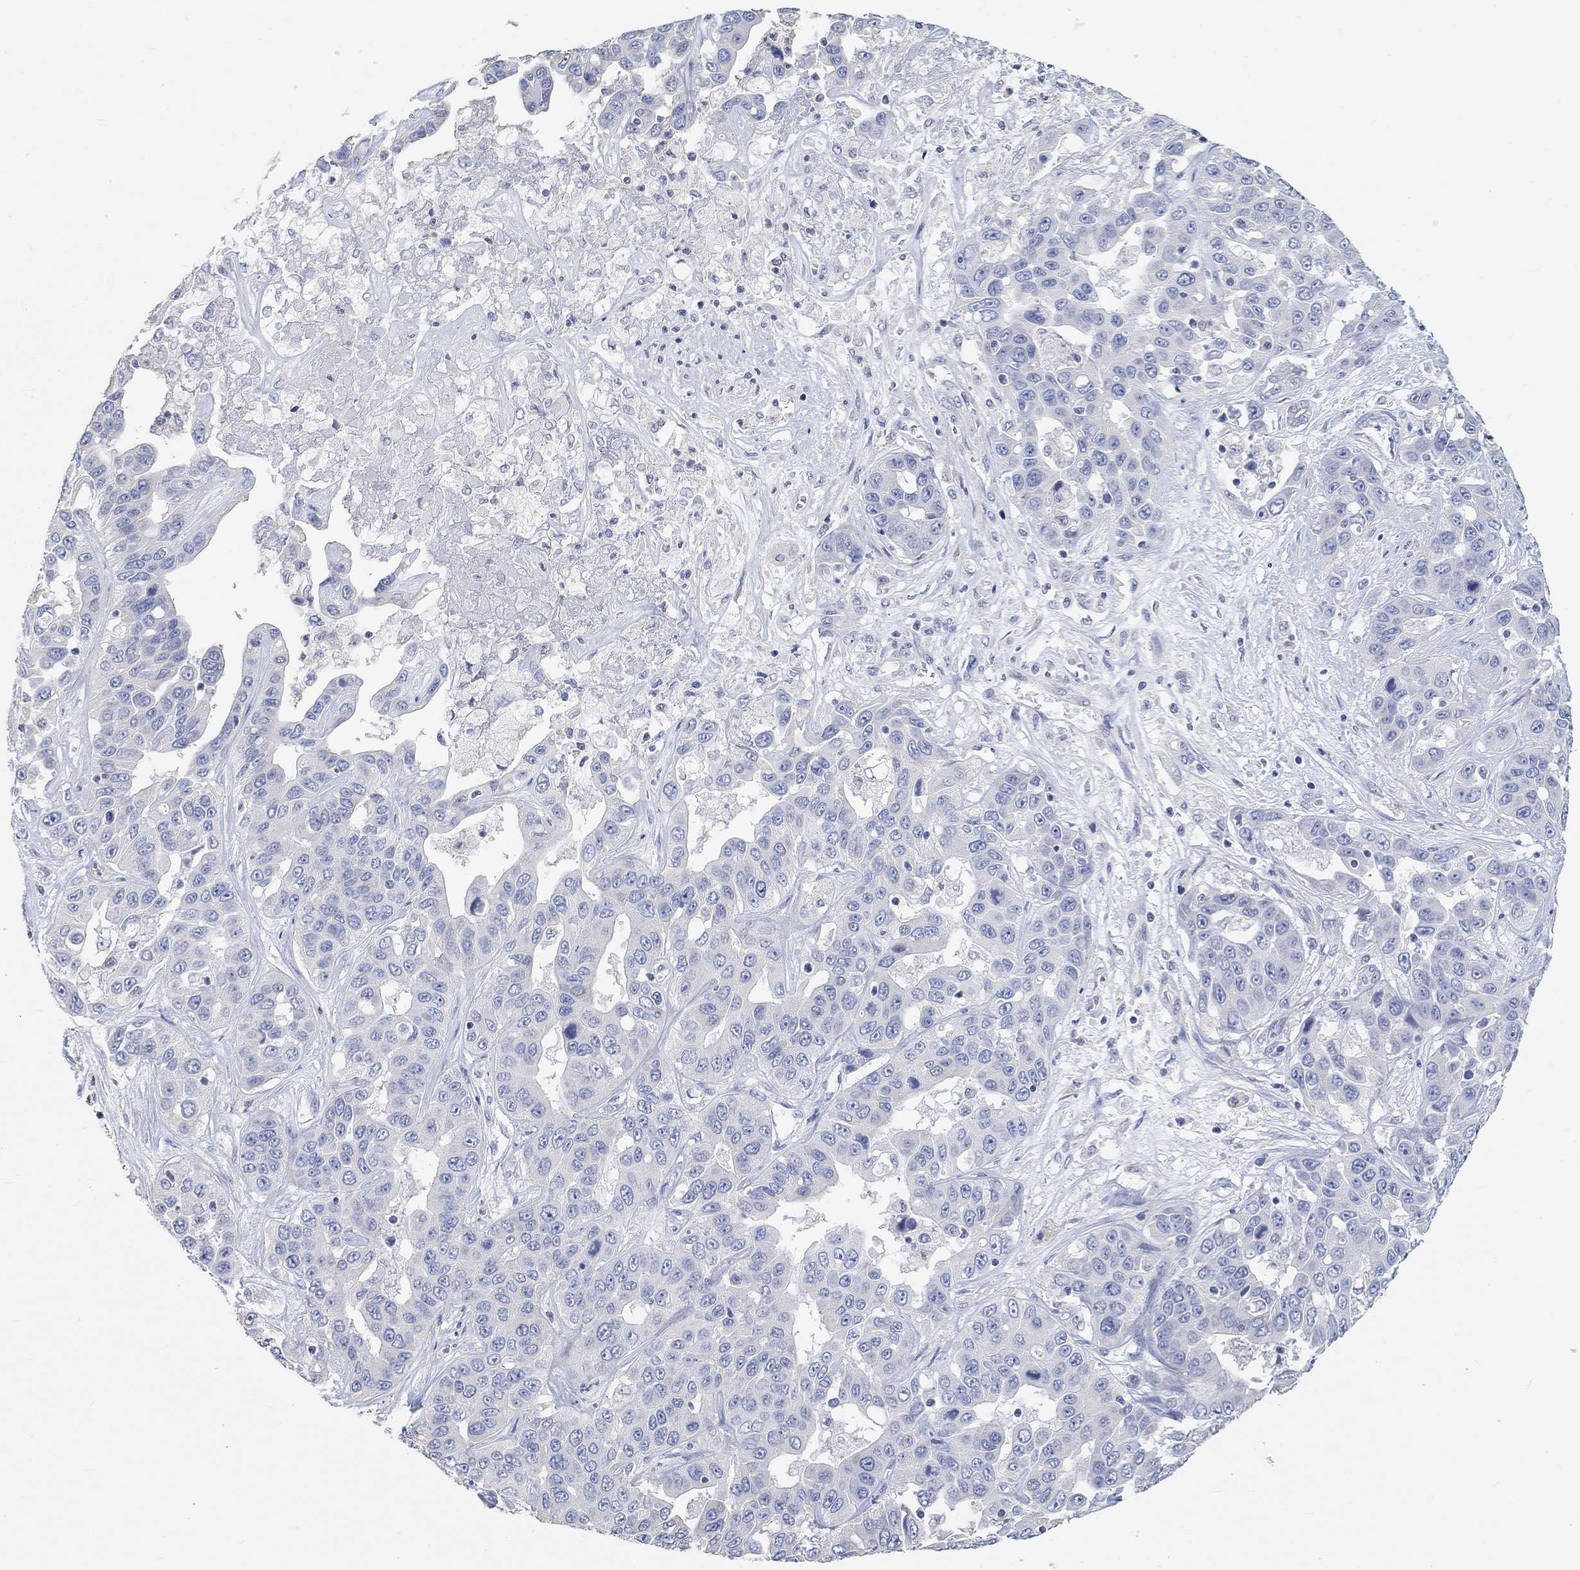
{"staining": {"intensity": "negative", "quantity": "none", "location": "none"}, "tissue": "liver cancer", "cell_type": "Tumor cells", "image_type": "cancer", "snomed": [{"axis": "morphology", "description": "Cholangiocarcinoma"}, {"axis": "topography", "description": "Liver"}], "caption": "Micrograph shows no protein expression in tumor cells of cholangiocarcinoma (liver) tissue.", "gene": "NLRP14", "patient": {"sex": "female", "age": 52}}